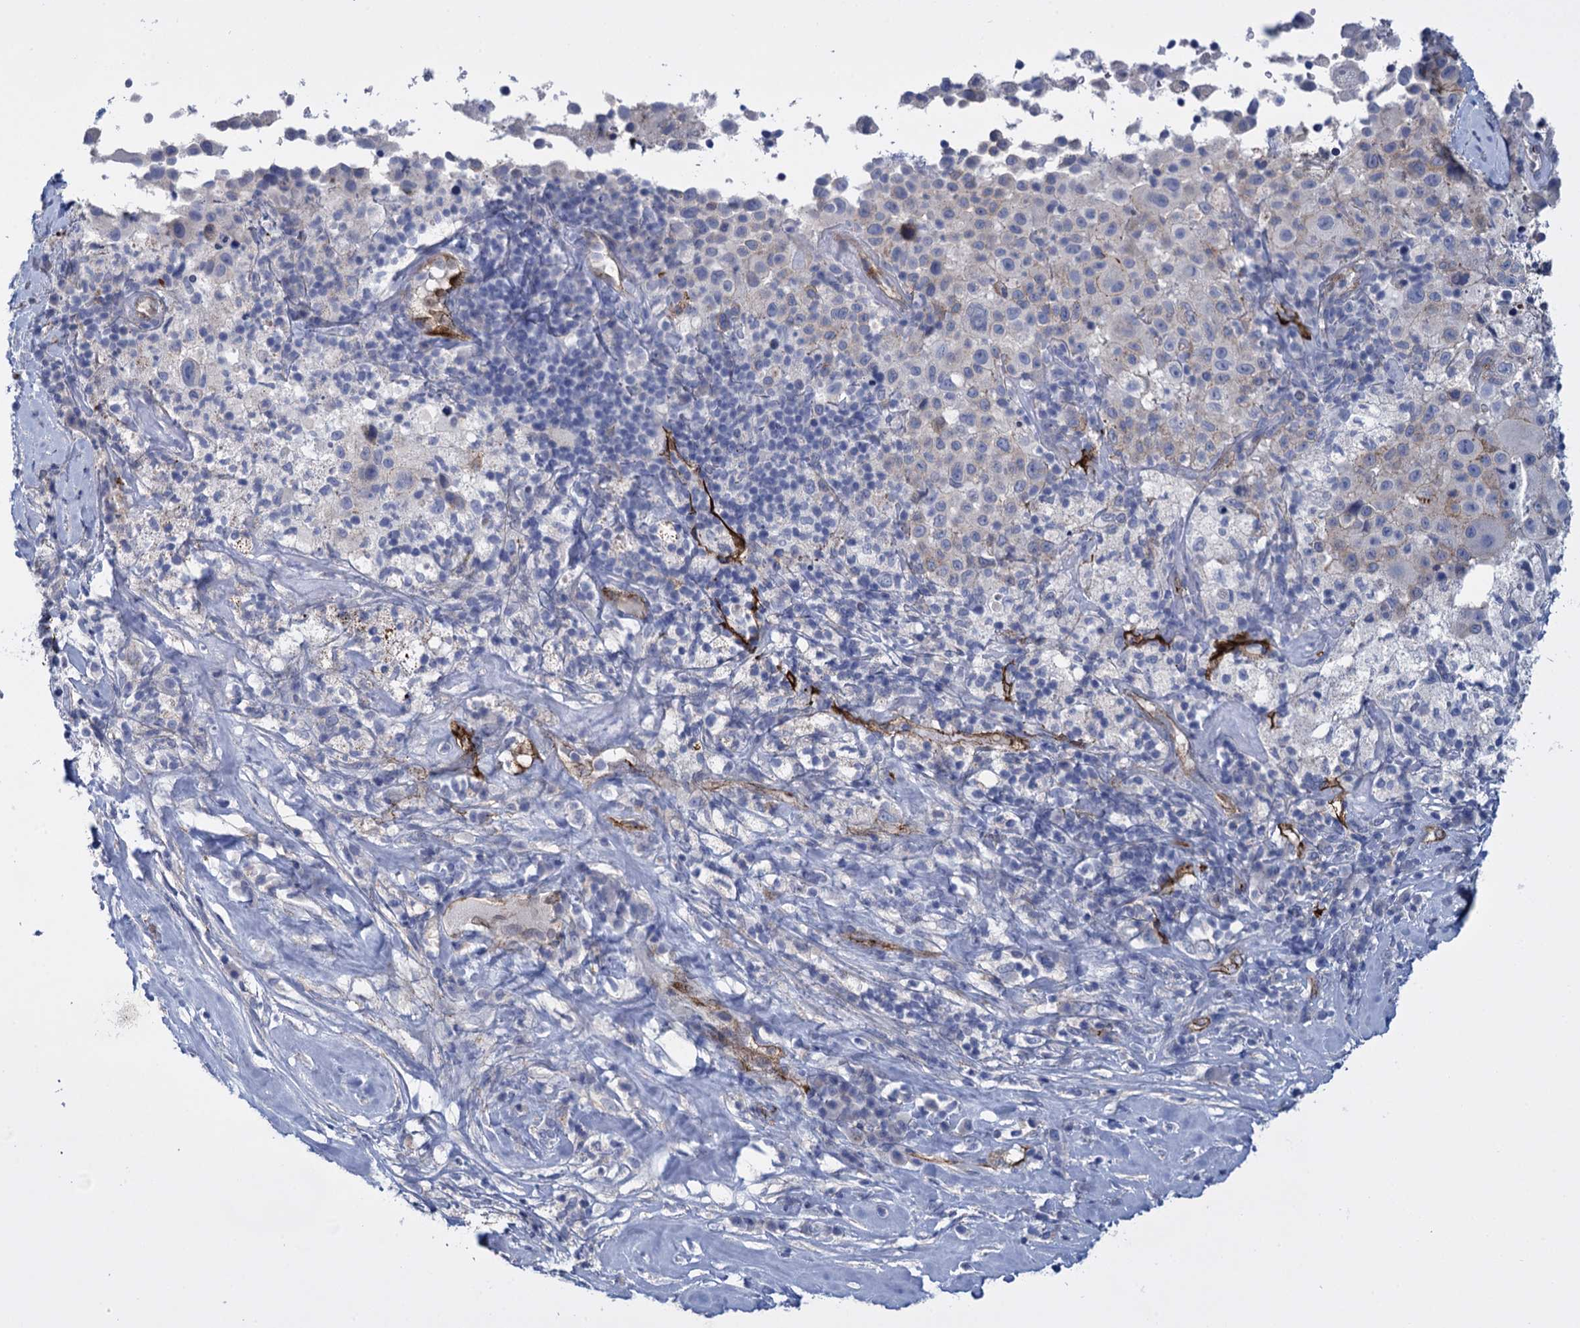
{"staining": {"intensity": "negative", "quantity": "none", "location": "none"}, "tissue": "melanoma", "cell_type": "Tumor cells", "image_type": "cancer", "snomed": [{"axis": "morphology", "description": "Malignant melanoma, Metastatic site"}, {"axis": "topography", "description": "Lymph node"}], "caption": "Immunohistochemical staining of human malignant melanoma (metastatic site) reveals no significant positivity in tumor cells.", "gene": "SNCG", "patient": {"sex": "male", "age": 62}}